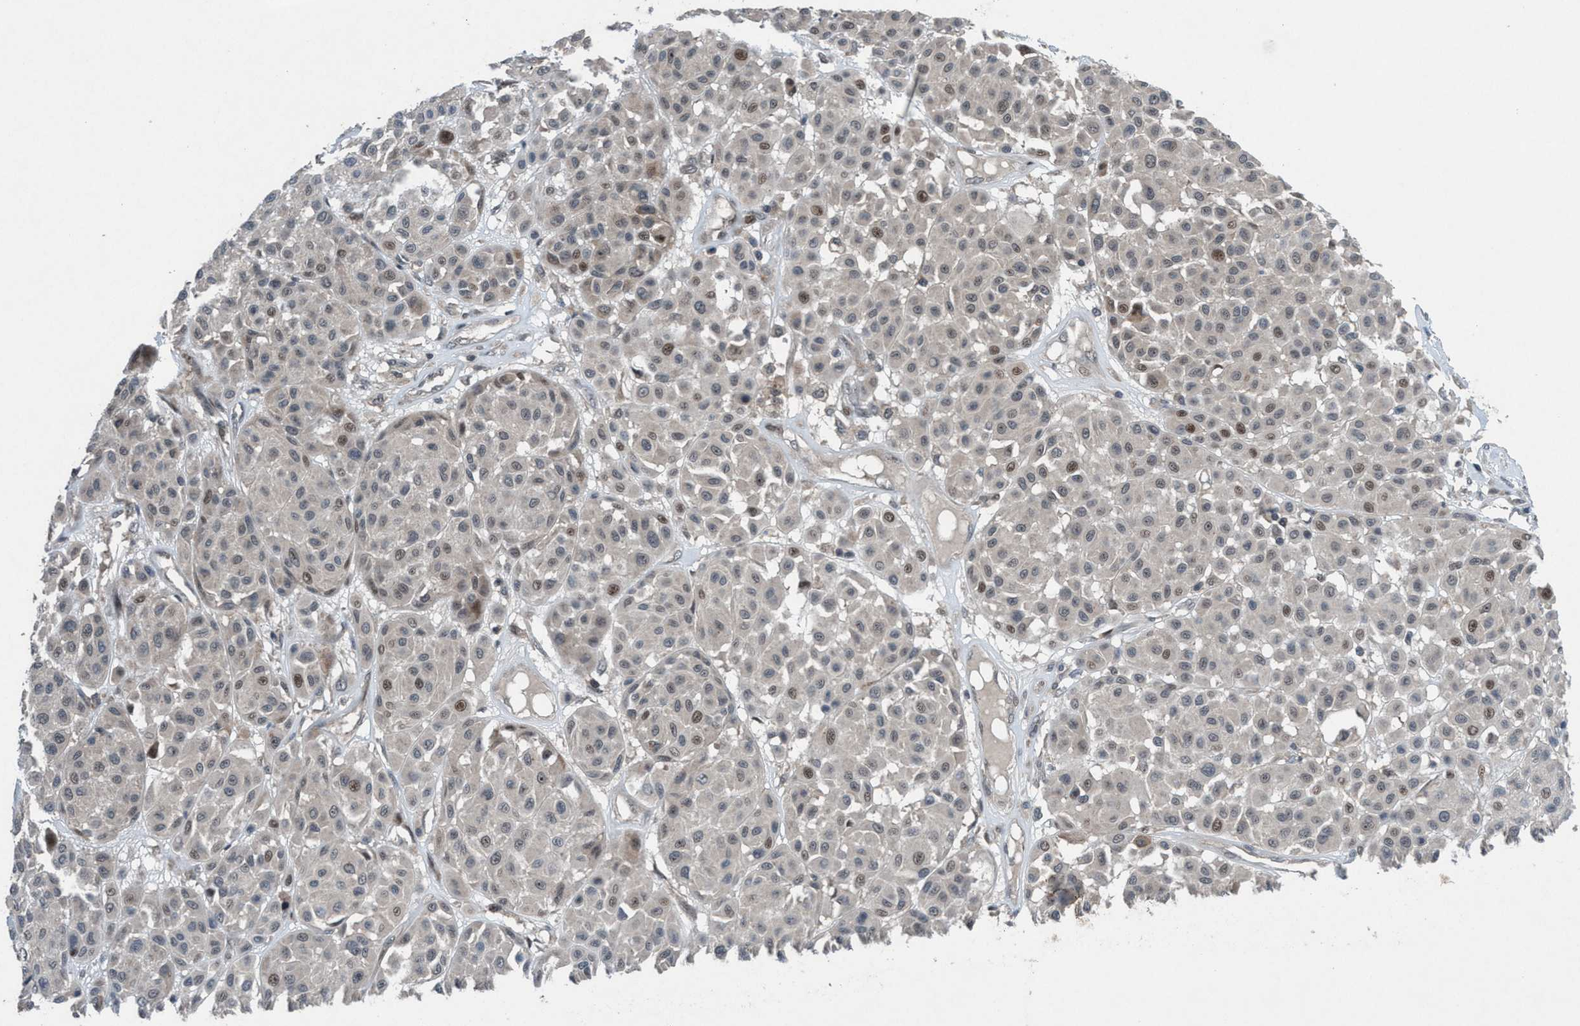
{"staining": {"intensity": "weak", "quantity": "<25%", "location": "nuclear"}, "tissue": "melanoma", "cell_type": "Tumor cells", "image_type": "cancer", "snomed": [{"axis": "morphology", "description": "Malignant melanoma, Metastatic site"}, {"axis": "topography", "description": "Soft tissue"}], "caption": "Malignant melanoma (metastatic site) was stained to show a protein in brown. There is no significant staining in tumor cells.", "gene": "NISCH", "patient": {"sex": "male", "age": 41}}